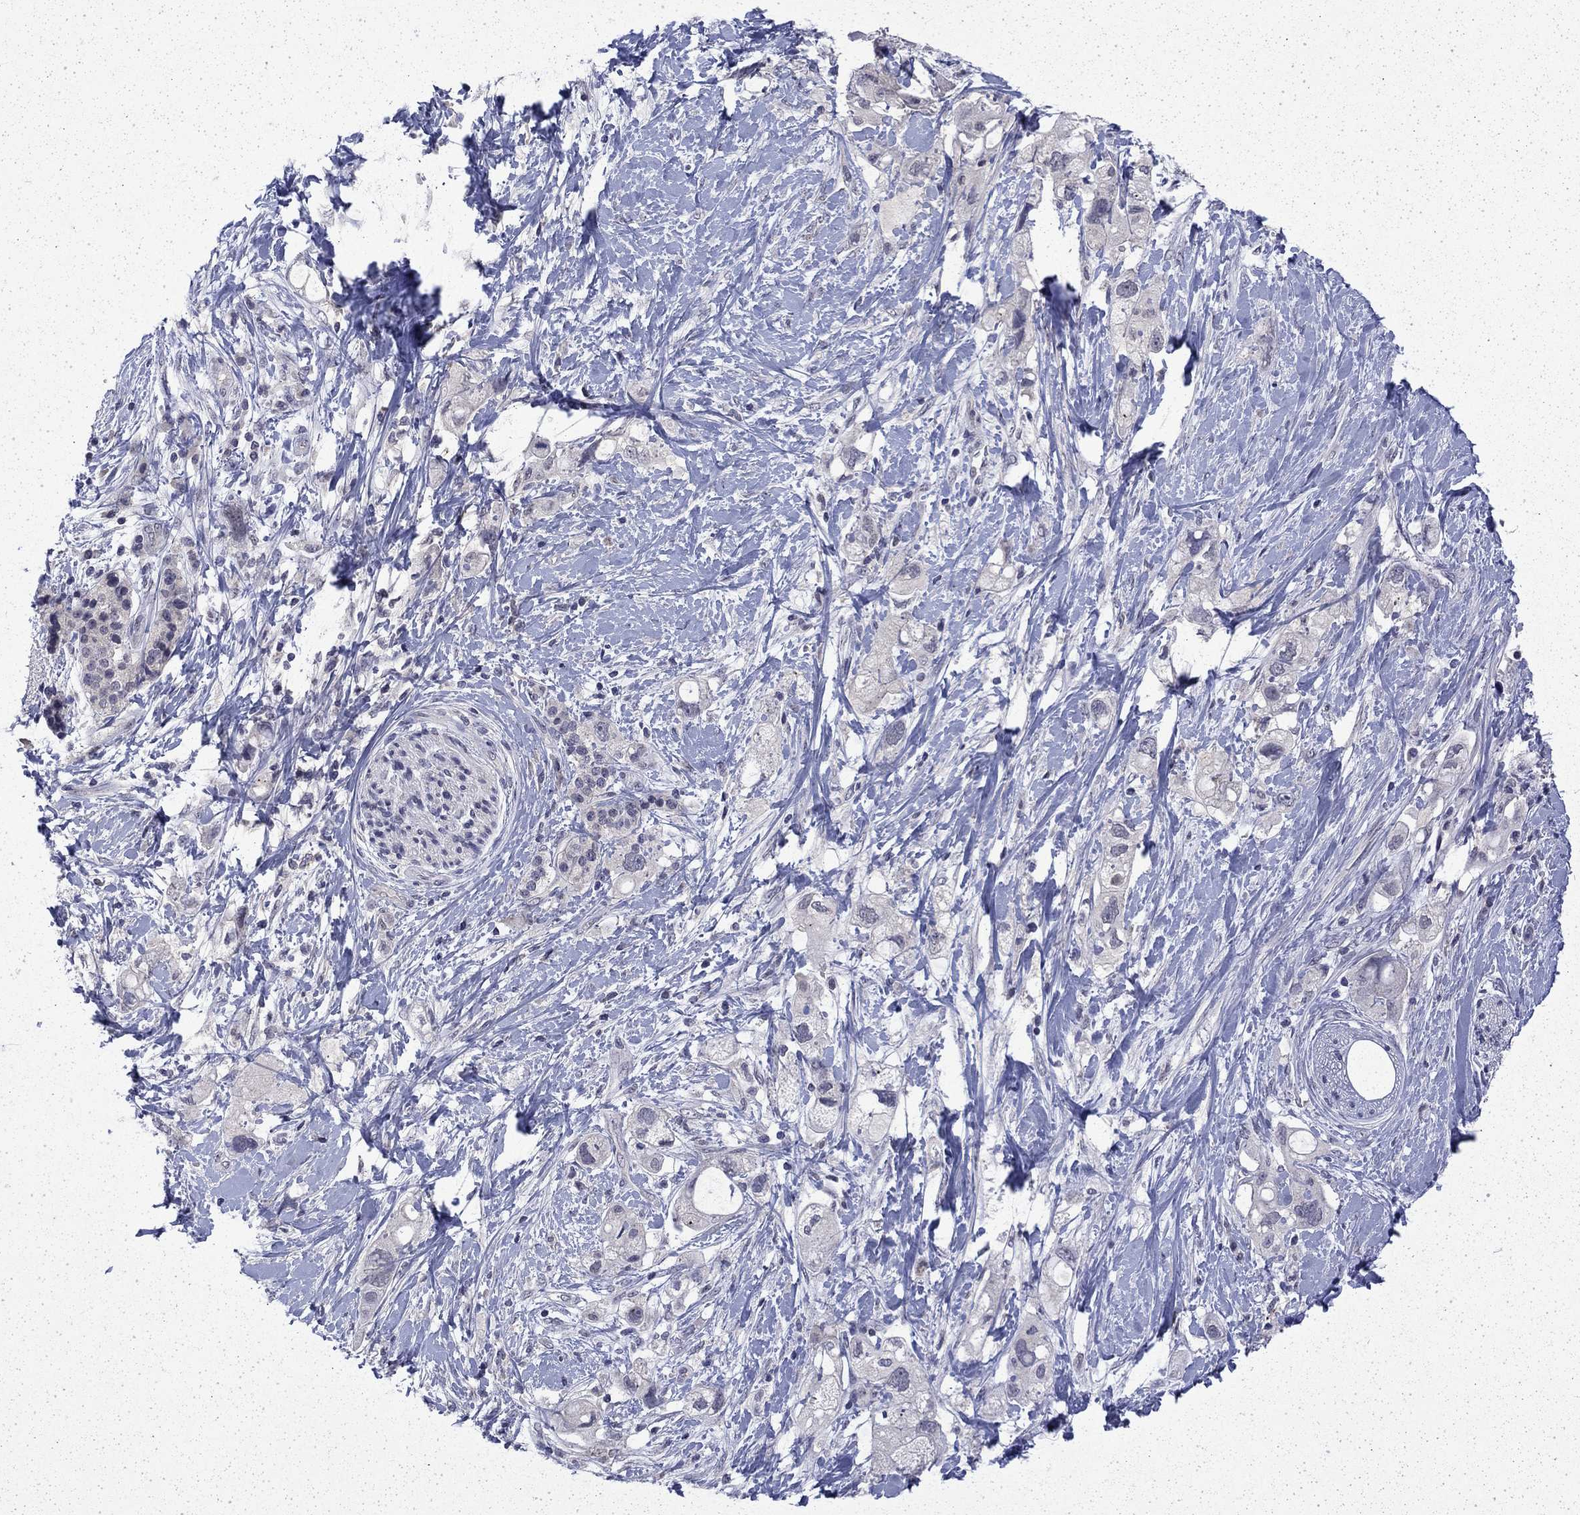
{"staining": {"intensity": "negative", "quantity": "none", "location": "none"}, "tissue": "pancreatic cancer", "cell_type": "Tumor cells", "image_type": "cancer", "snomed": [{"axis": "morphology", "description": "Adenocarcinoma, NOS"}, {"axis": "topography", "description": "Pancreas"}], "caption": "High power microscopy image of an IHC image of pancreatic cancer, revealing no significant expression in tumor cells.", "gene": "CHAT", "patient": {"sex": "female", "age": 56}}